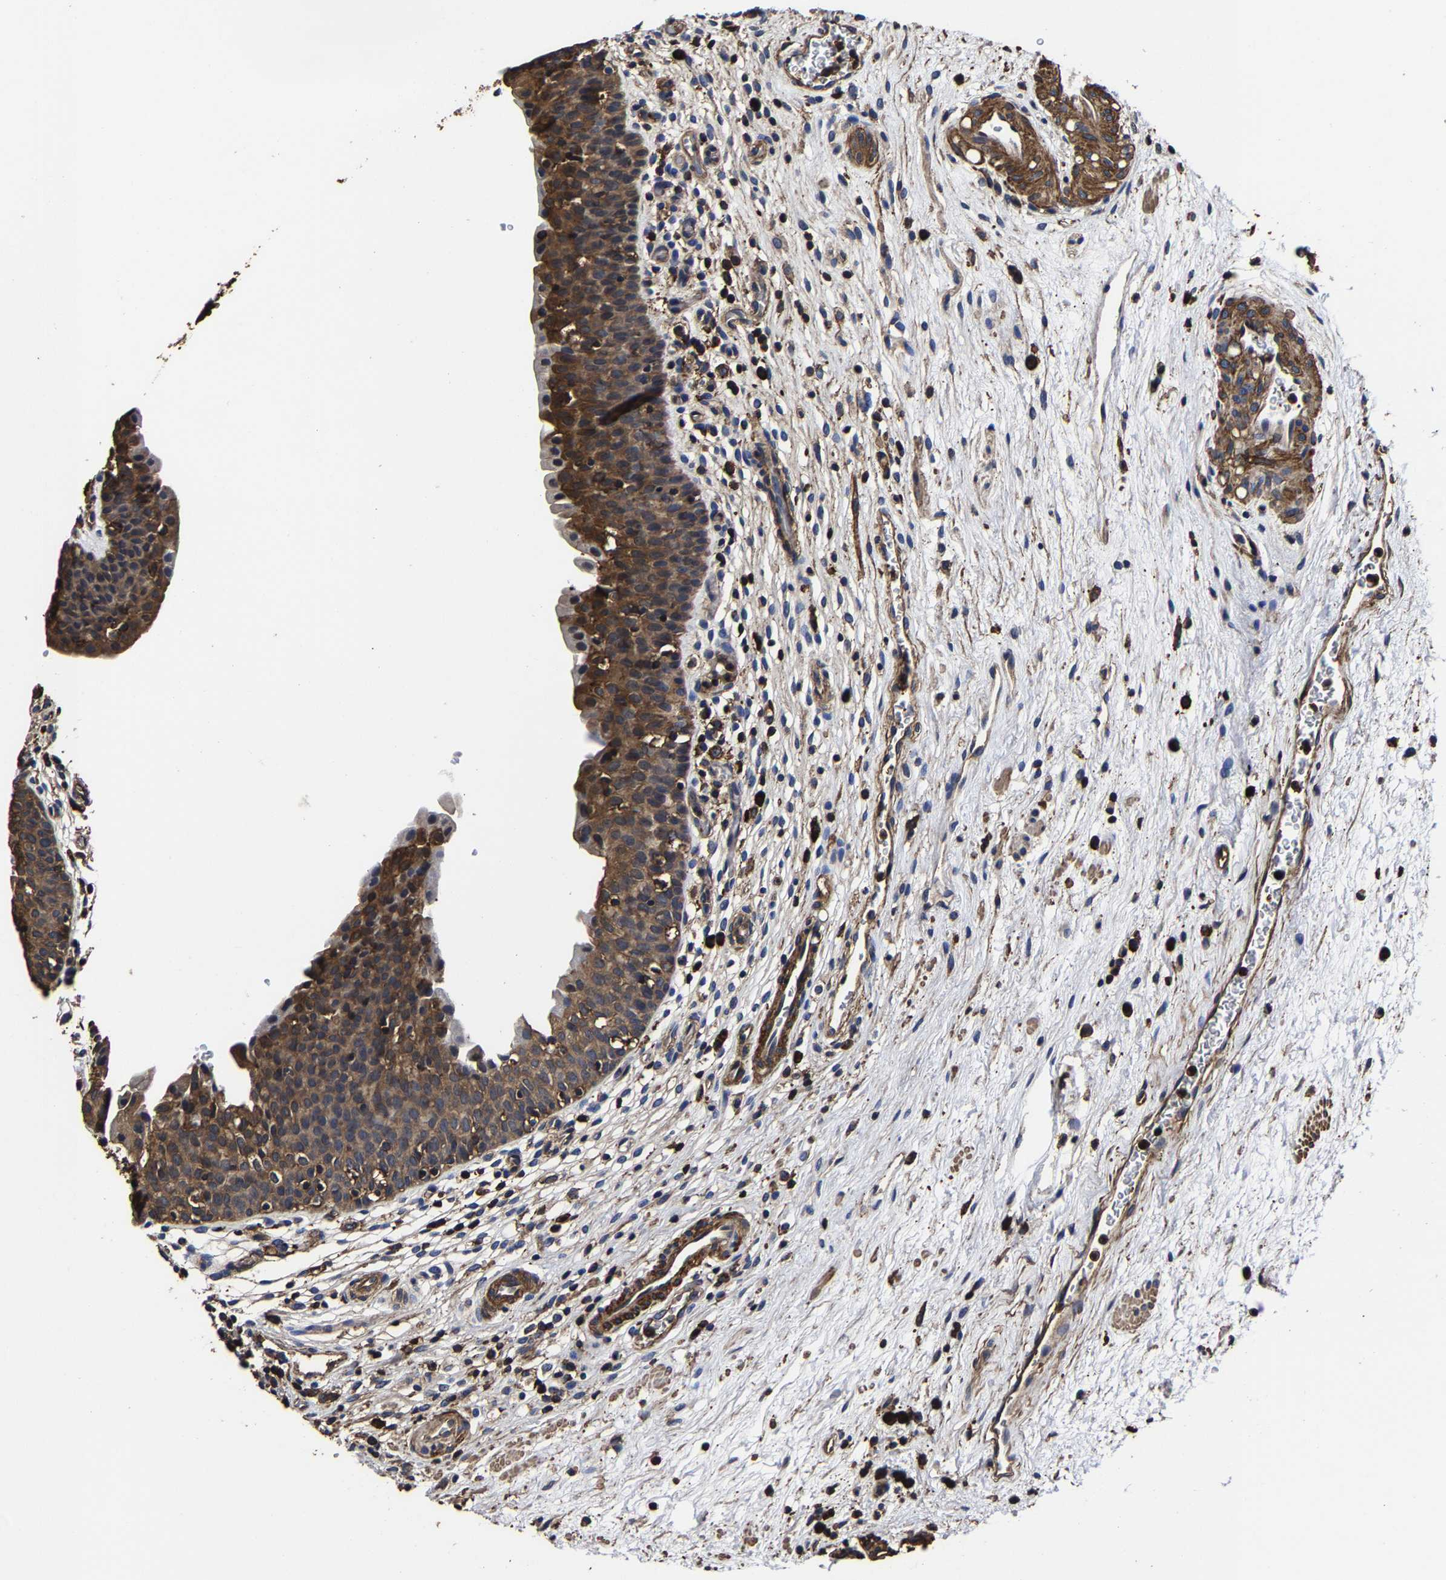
{"staining": {"intensity": "strong", "quantity": ">75%", "location": "cytoplasmic/membranous"}, "tissue": "urinary bladder", "cell_type": "Urothelial cells", "image_type": "normal", "snomed": [{"axis": "morphology", "description": "Normal tissue, NOS"}, {"axis": "topography", "description": "Urinary bladder"}], "caption": "The image exhibits a brown stain indicating the presence of a protein in the cytoplasmic/membranous of urothelial cells in urinary bladder.", "gene": "SSH3", "patient": {"sex": "male", "age": 37}}